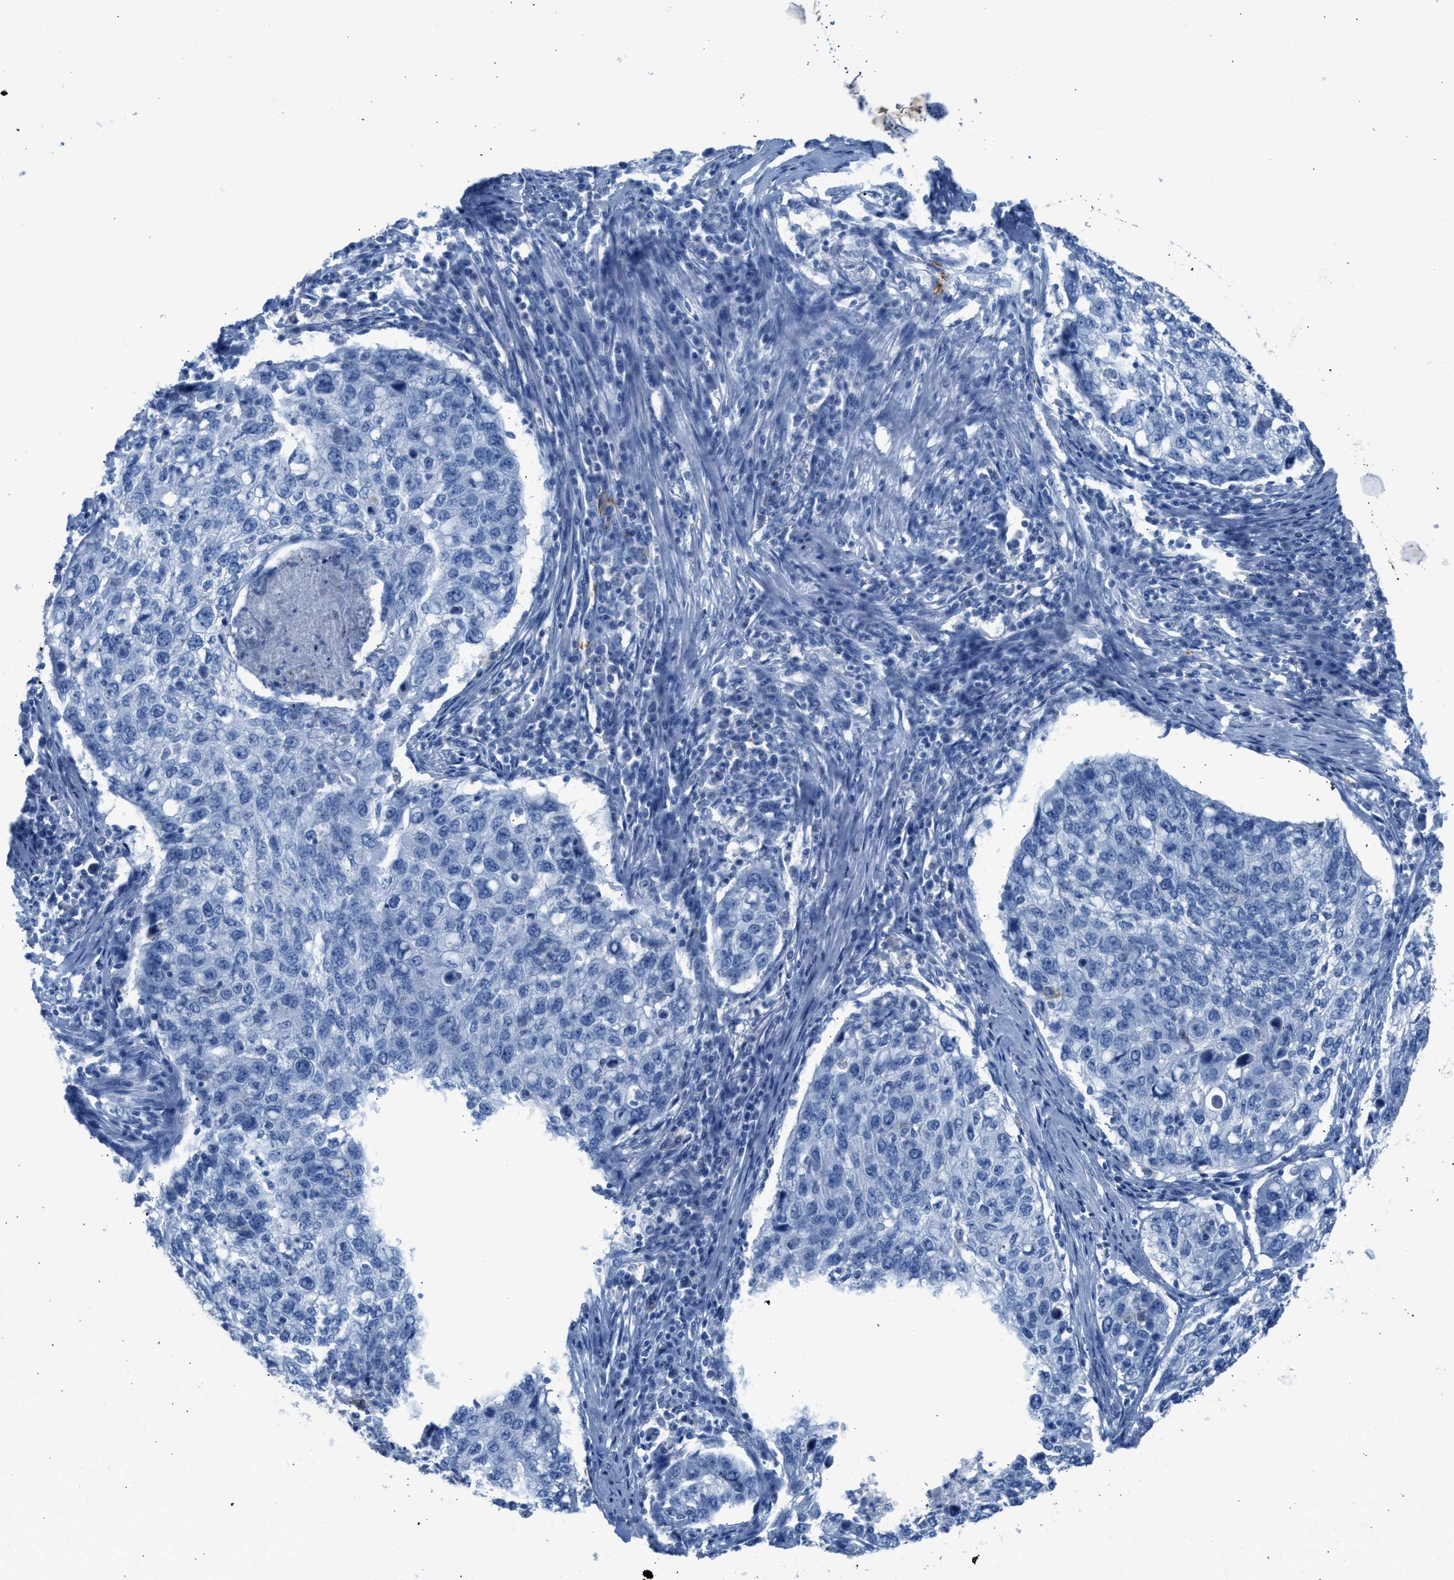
{"staining": {"intensity": "negative", "quantity": "none", "location": "none"}, "tissue": "lung cancer", "cell_type": "Tumor cells", "image_type": "cancer", "snomed": [{"axis": "morphology", "description": "Squamous cell carcinoma, NOS"}, {"axis": "topography", "description": "Lung"}], "caption": "Protein analysis of lung cancer exhibits no significant staining in tumor cells.", "gene": "FAIM2", "patient": {"sex": "female", "age": 63}}